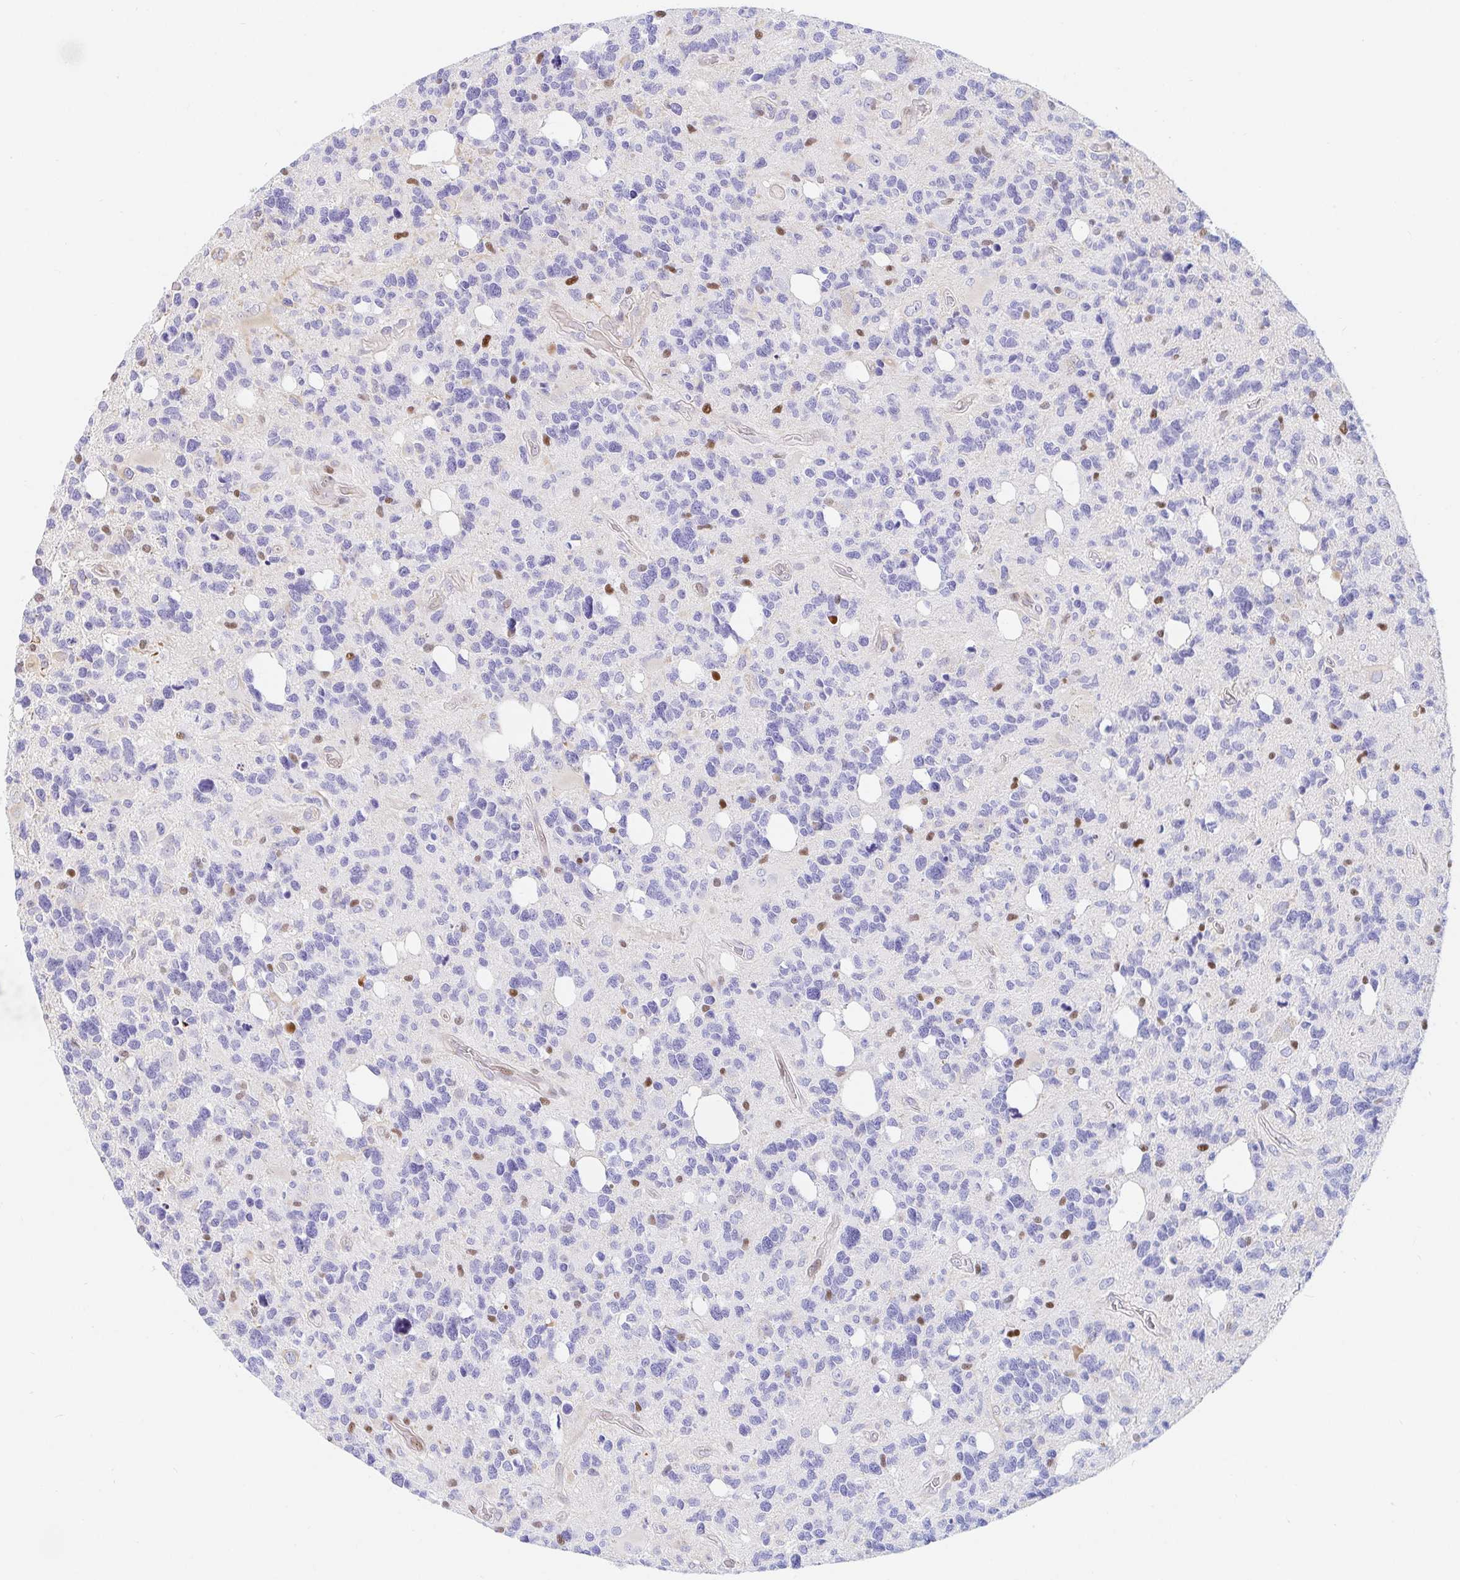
{"staining": {"intensity": "negative", "quantity": "none", "location": "none"}, "tissue": "glioma", "cell_type": "Tumor cells", "image_type": "cancer", "snomed": [{"axis": "morphology", "description": "Glioma, malignant, High grade"}, {"axis": "topography", "description": "Brain"}], "caption": "Tumor cells are negative for protein expression in human malignant high-grade glioma.", "gene": "HINFP", "patient": {"sex": "male", "age": 49}}